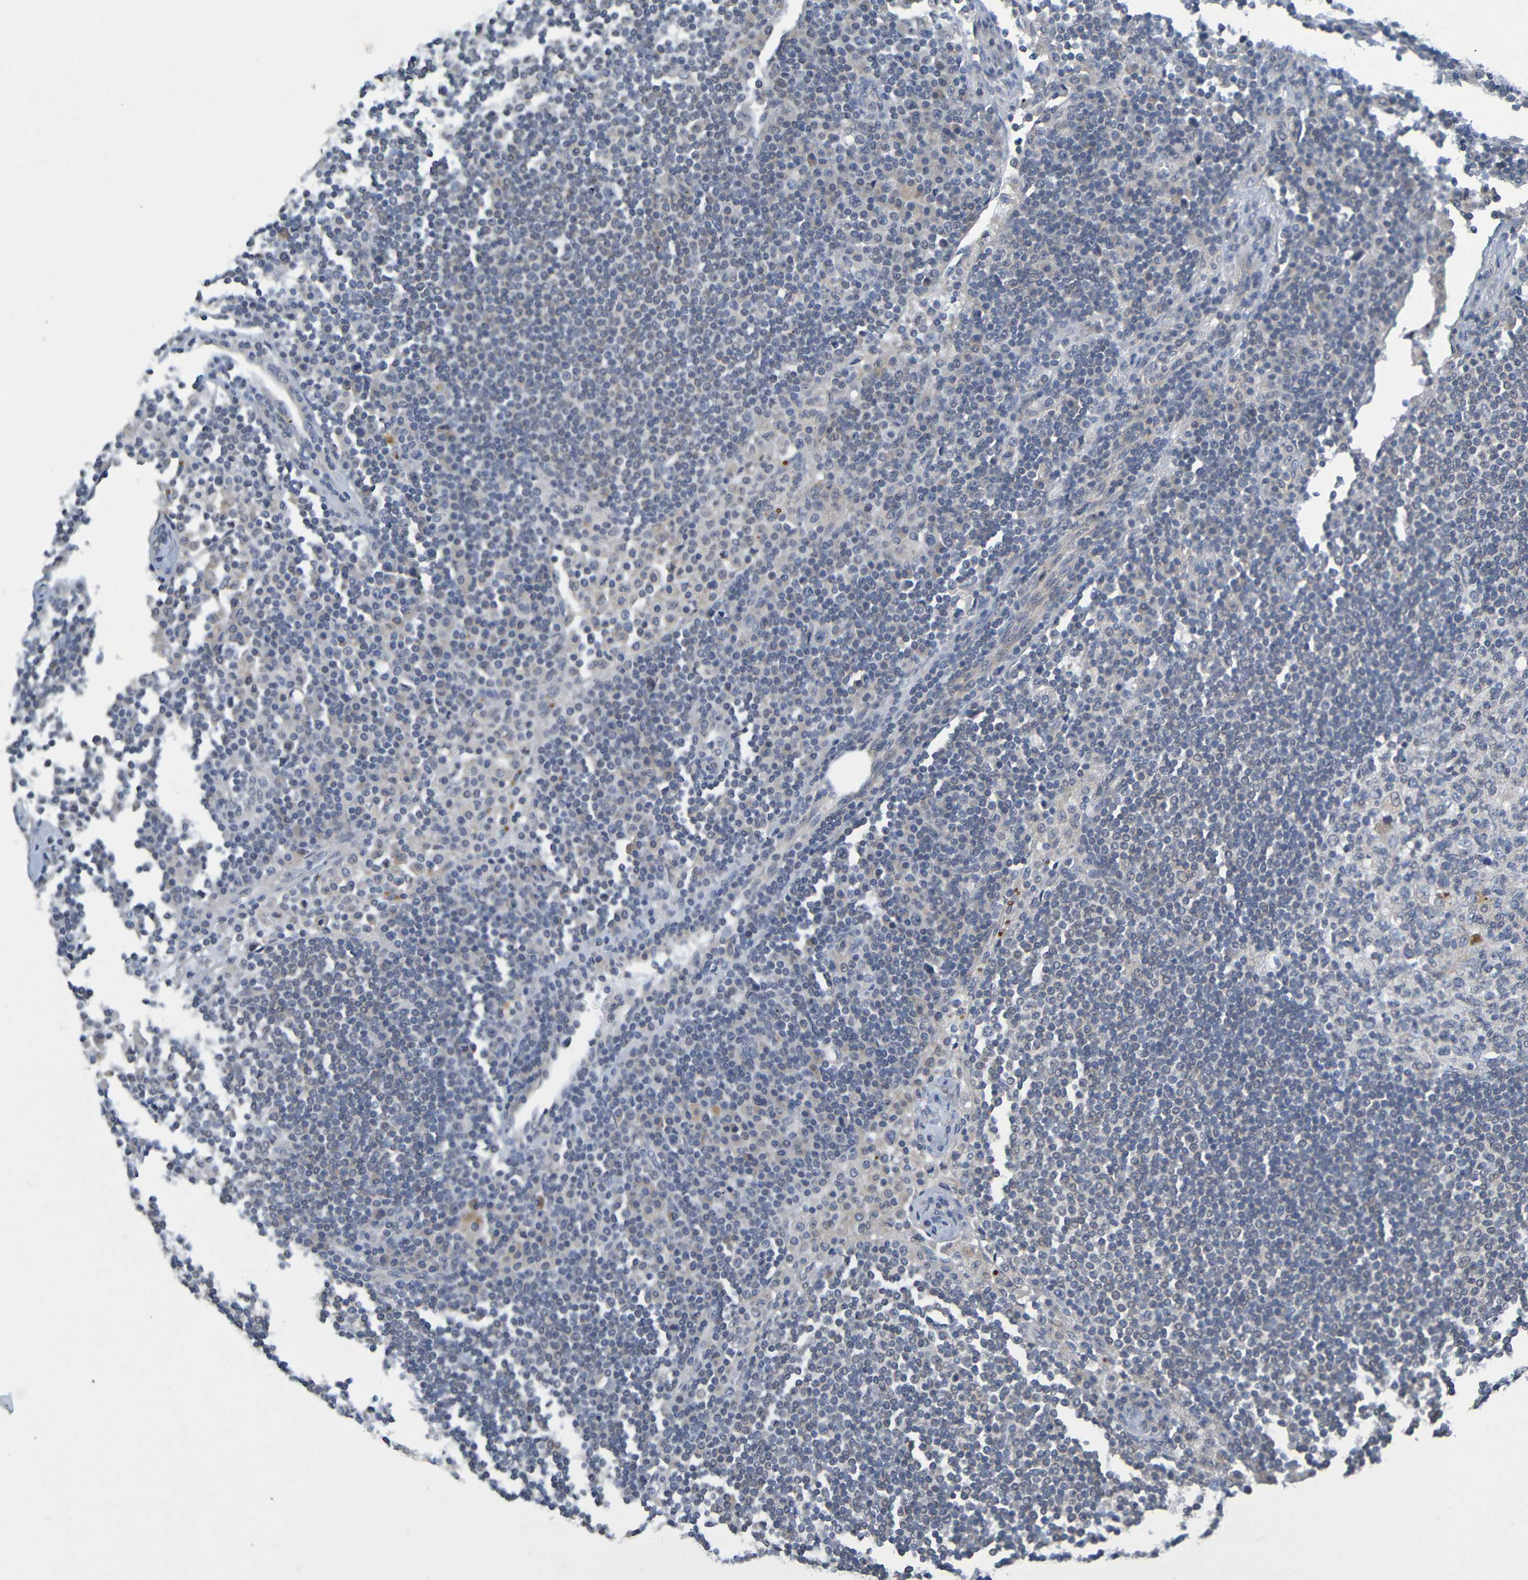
{"staining": {"intensity": "weak", "quantity": "<25%", "location": "cytoplasmic/membranous"}, "tissue": "lymph node", "cell_type": "Germinal center cells", "image_type": "normal", "snomed": [{"axis": "morphology", "description": "Normal tissue, NOS"}, {"axis": "topography", "description": "Lymph node"}], "caption": "This is a histopathology image of immunohistochemistry staining of benign lymph node, which shows no positivity in germinal center cells. (DAB IHC visualized using brightfield microscopy, high magnification).", "gene": "CYP4F2", "patient": {"sex": "female", "age": 53}}